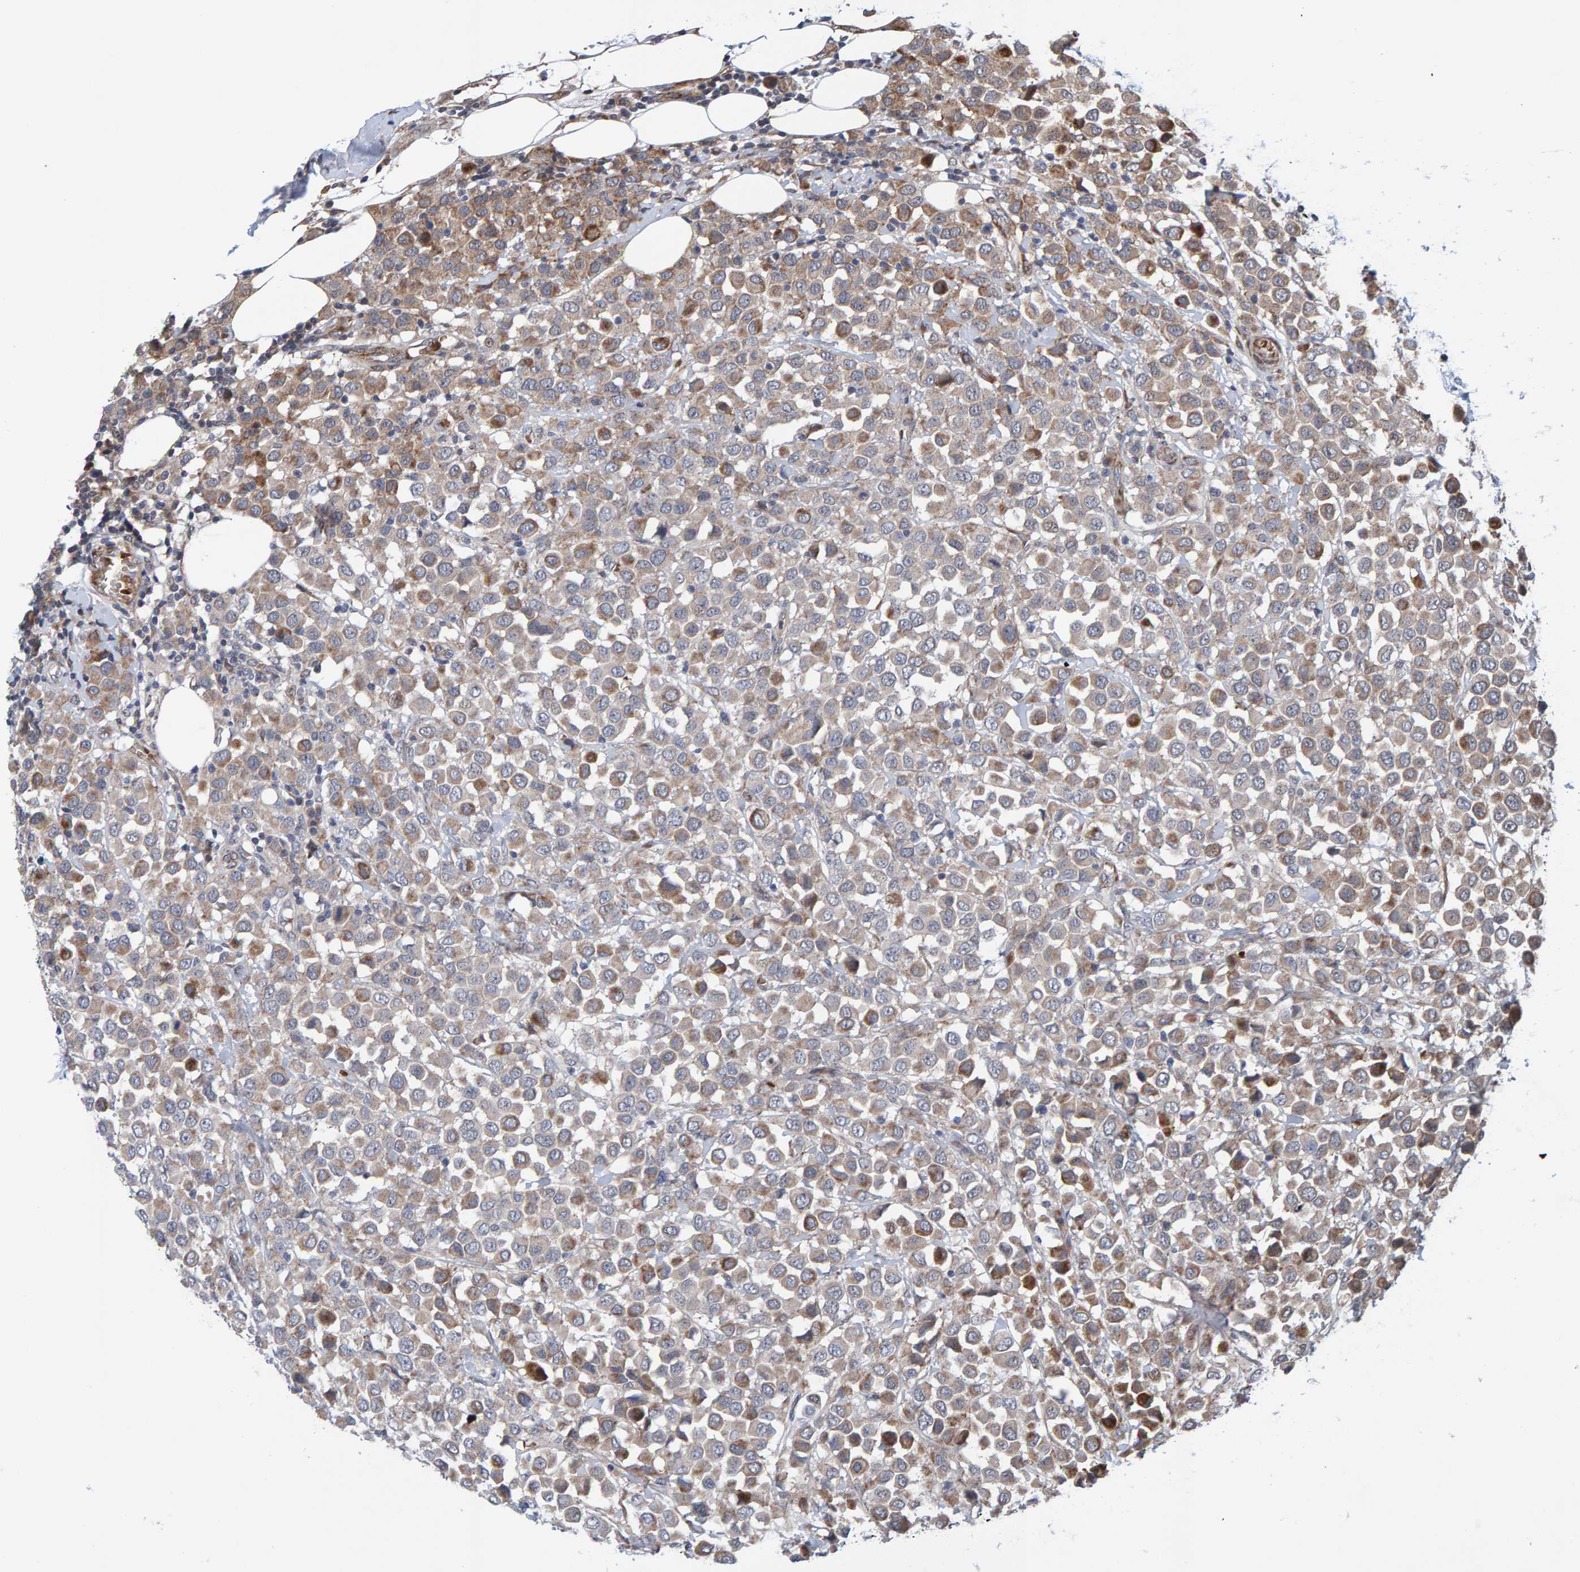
{"staining": {"intensity": "weak", "quantity": ">75%", "location": "cytoplasmic/membranous"}, "tissue": "breast cancer", "cell_type": "Tumor cells", "image_type": "cancer", "snomed": [{"axis": "morphology", "description": "Duct carcinoma"}, {"axis": "topography", "description": "Breast"}], "caption": "Weak cytoplasmic/membranous positivity for a protein is appreciated in about >75% of tumor cells of breast cancer (infiltrating ductal carcinoma) using immunohistochemistry (IHC).", "gene": "MFSD6L", "patient": {"sex": "female", "age": 61}}